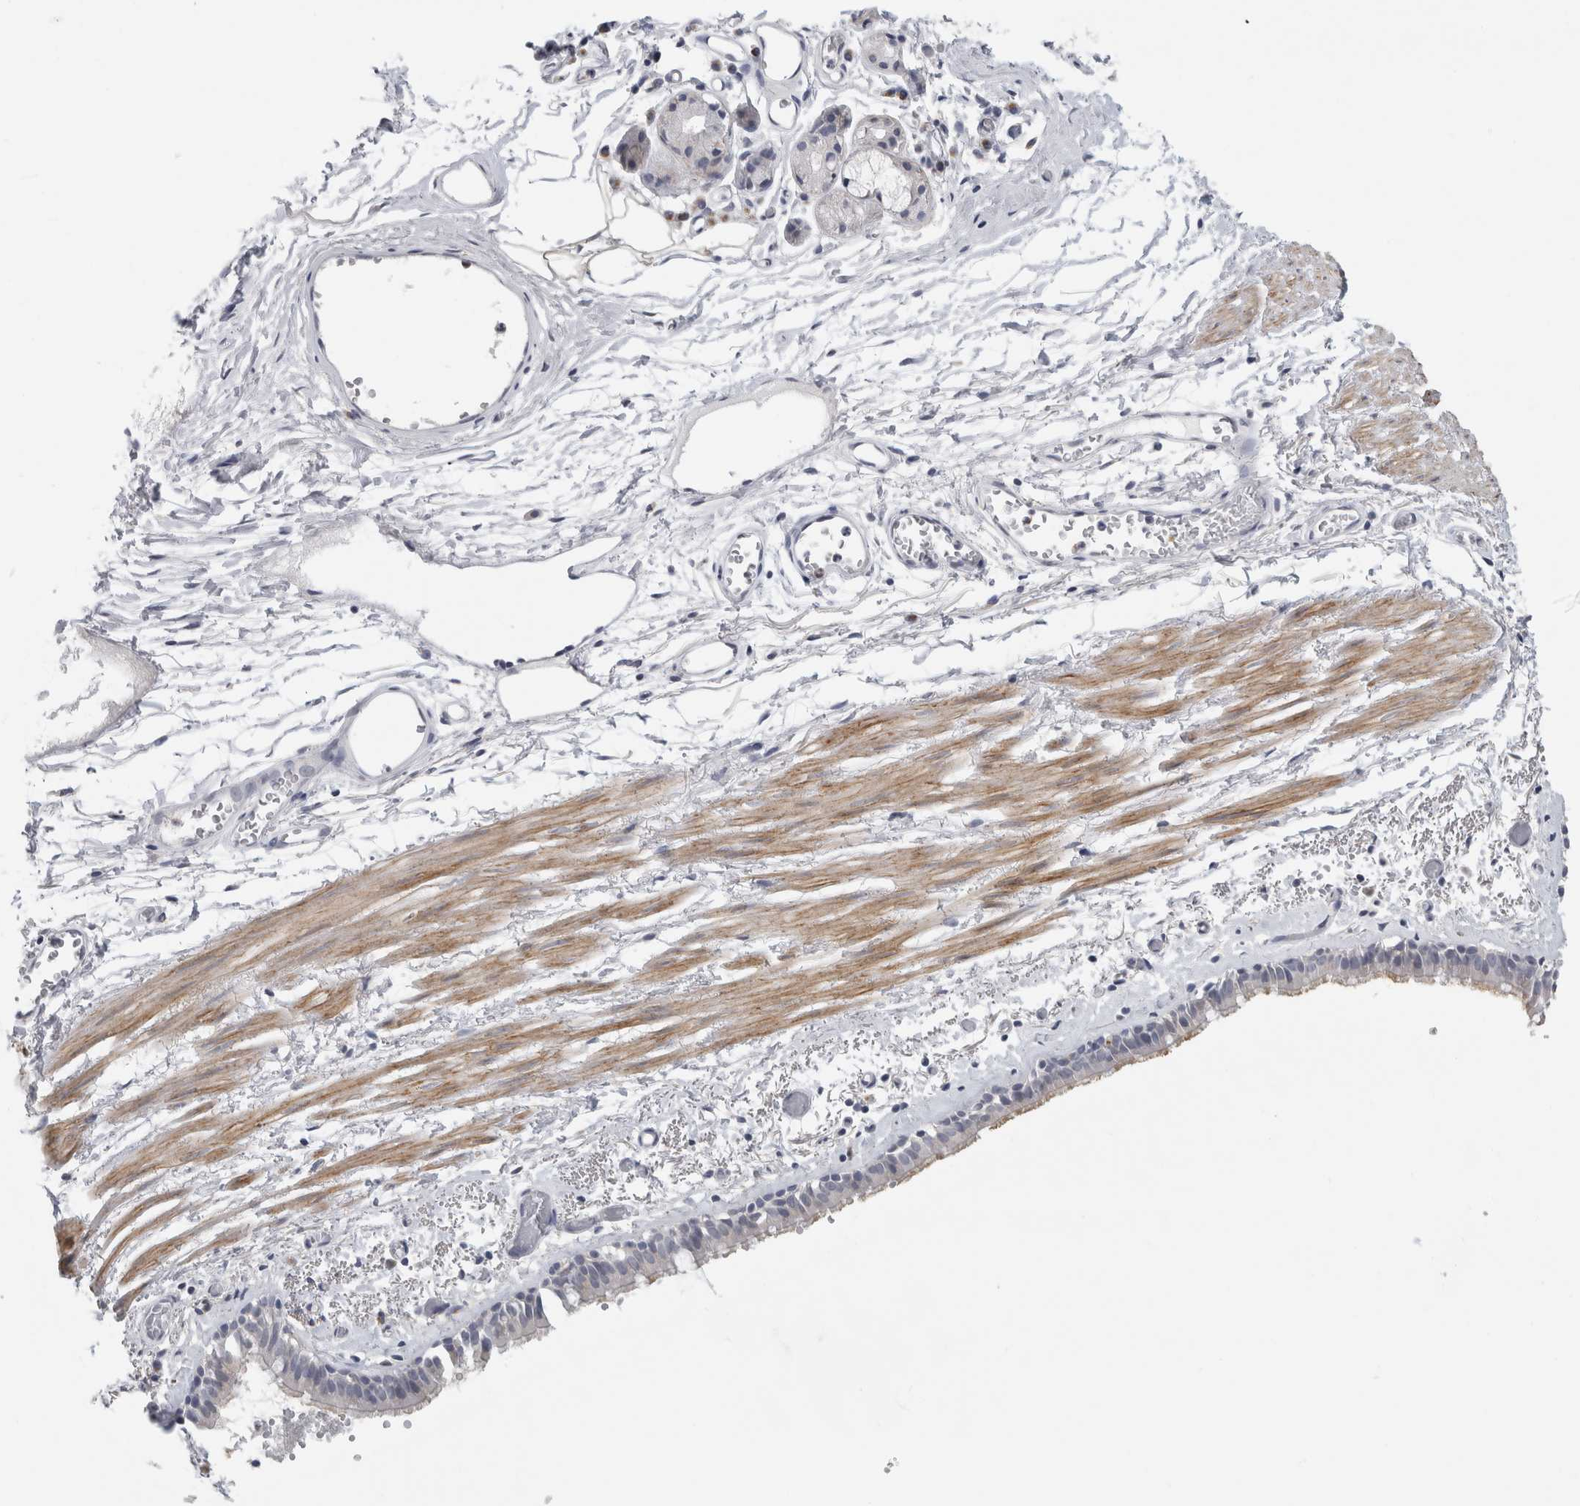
{"staining": {"intensity": "strong", "quantity": "<25%", "location": "cytoplasmic/membranous,nuclear"}, "tissue": "bronchus", "cell_type": "Respiratory epithelial cells", "image_type": "normal", "snomed": [{"axis": "morphology", "description": "Normal tissue, NOS"}, {"axis": "topography", "description": "Bronchus"}, {"axis": "topography", "description": "Lung"}], "caption": "The immunohistochemical stain labels strong cytoplasmic/membranous,nuclear staining in respiratory epithelial cells of unremarkable bronchus.", "gene": "MGAT1", "patient": {"sex": "male", "age": 56}}